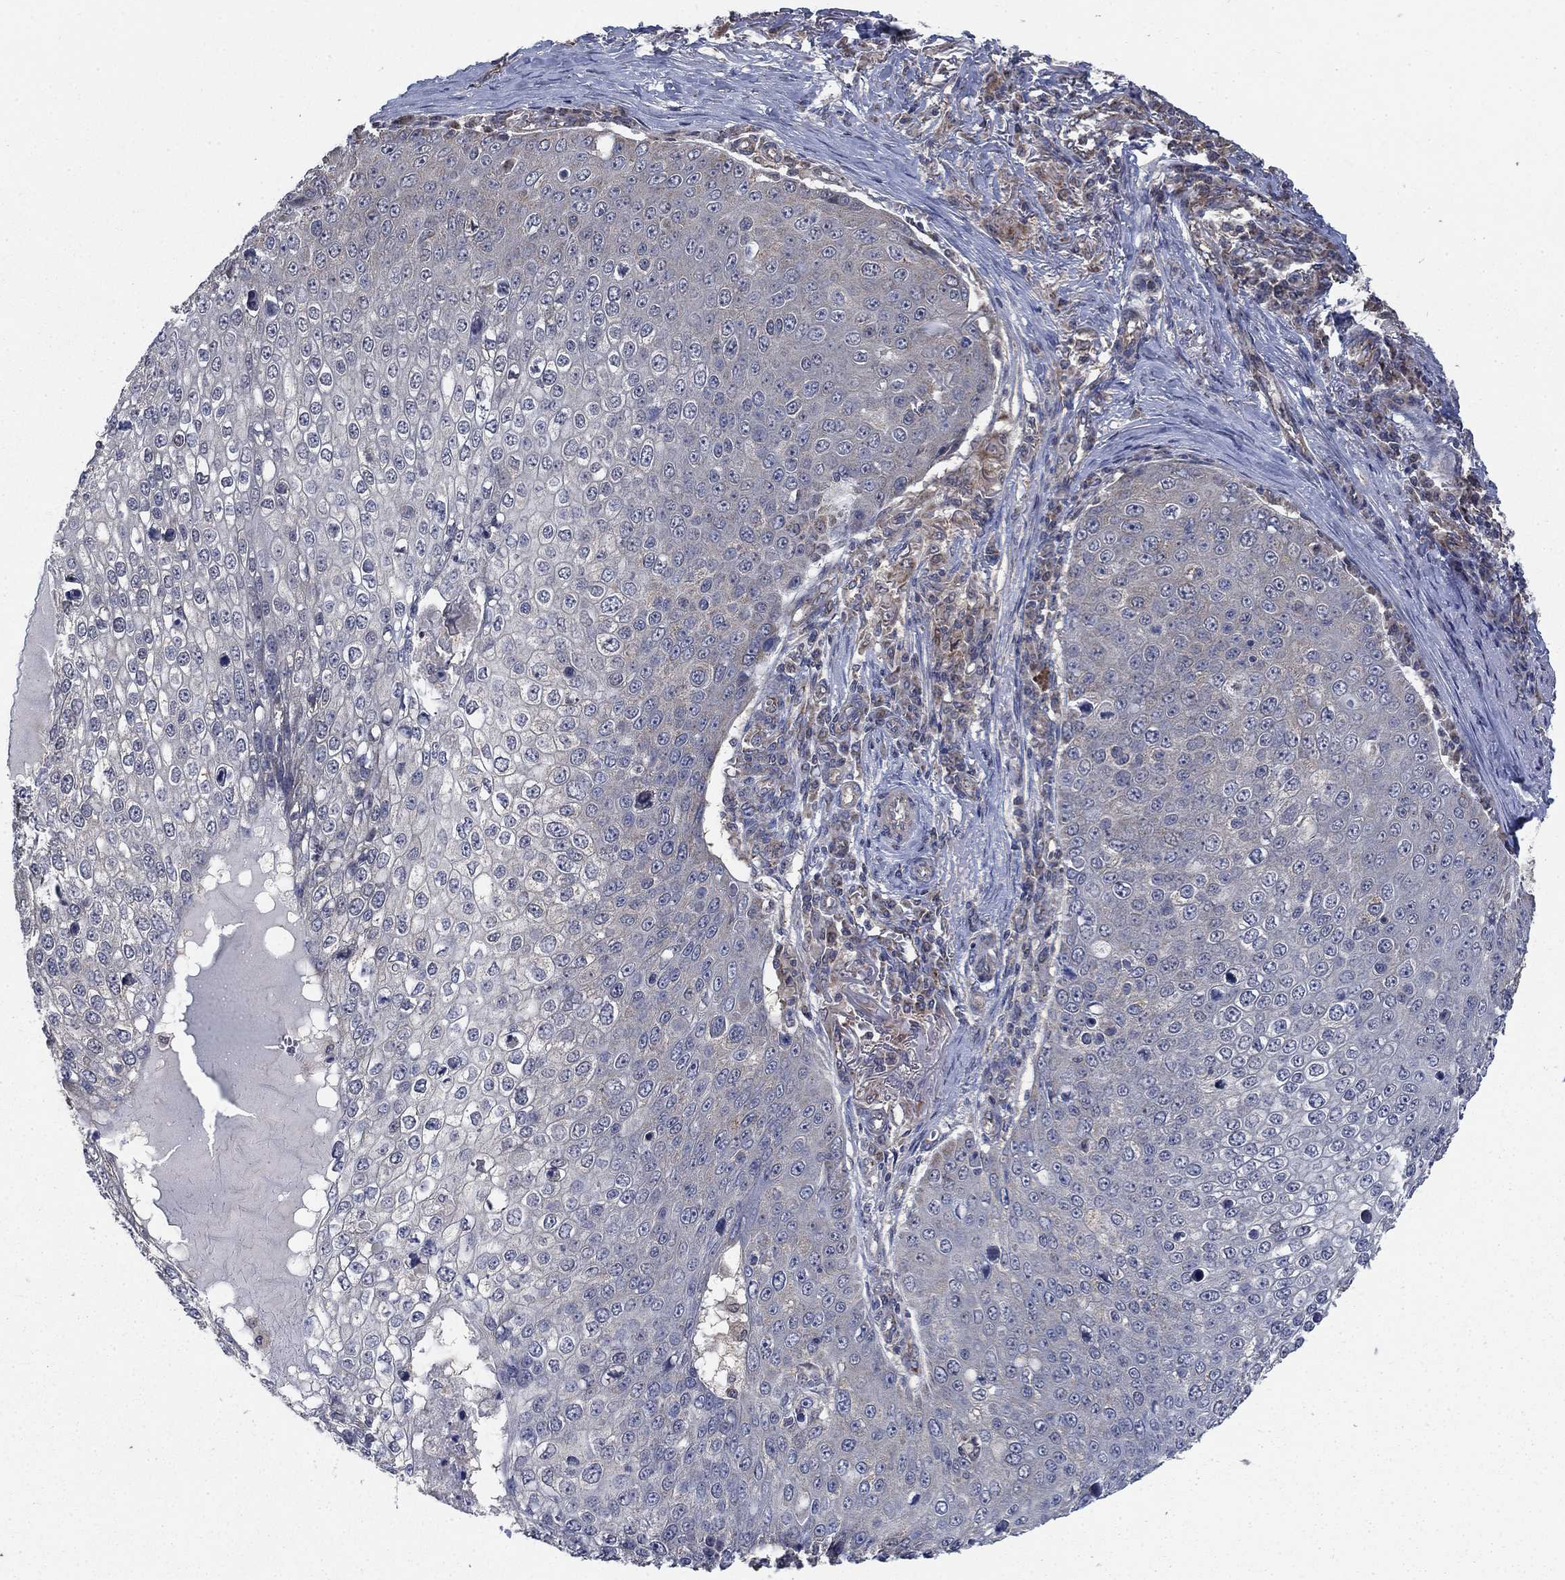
{"staining": {"intensity": "negative", "quantity": "none", "location": "none"}, "tissue": "skin cancer", "cell_type": "Tumor cells", "image_type": "cancer", "snomed": [{"axis": "morphology", "description": "Squamous cell carcinoma, NOS"}, {"axis": "topography", "description": "Skin"}], "caption": "The photomicrograph exhibits no significant expression in tumor cells of skin squamous cell carcinoma.", "gene": "NME7", "patient": {"sex": "male", "age": 71}}